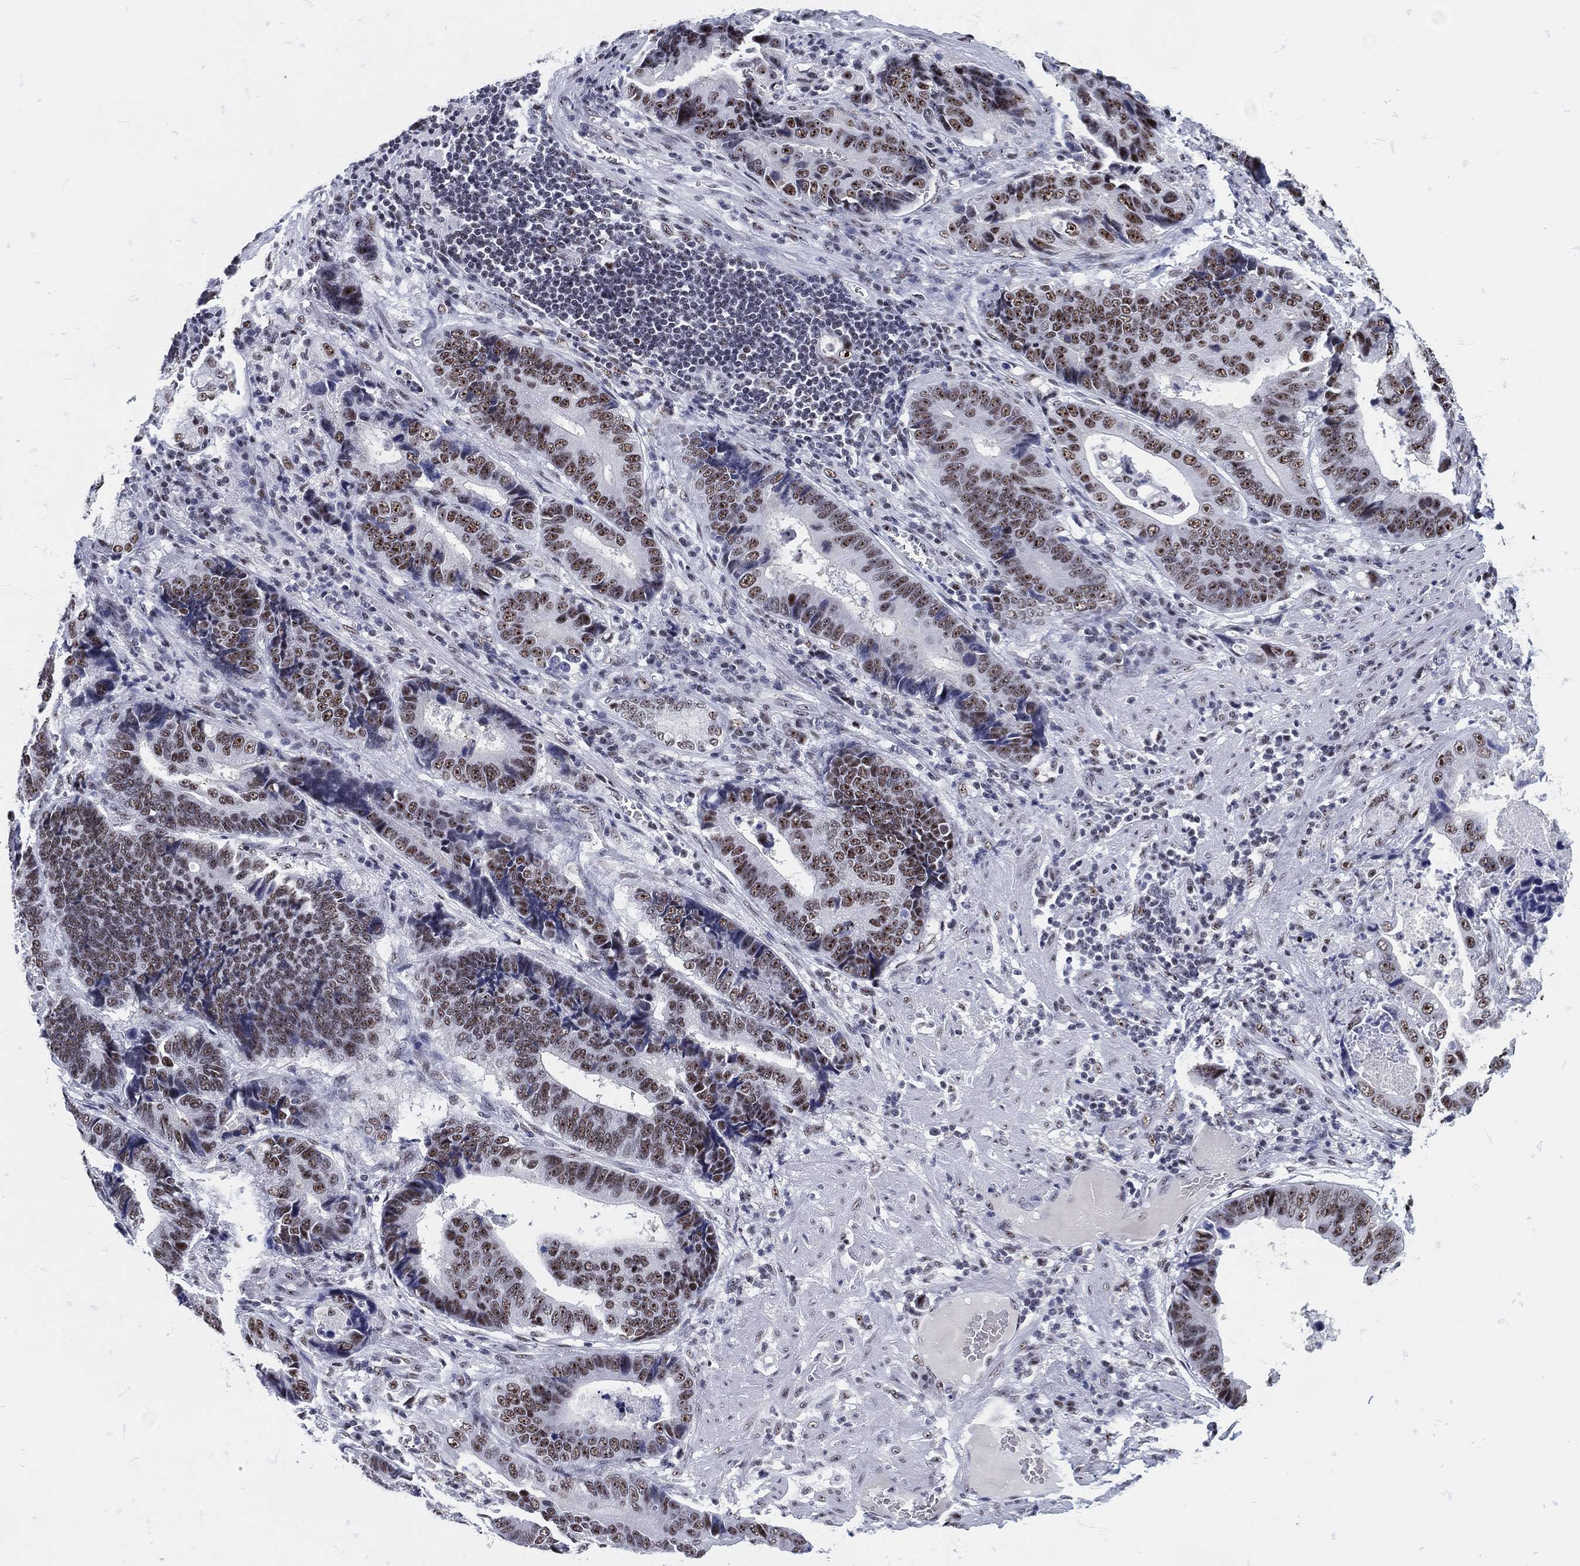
{"staining": {"intensity": "moderate", "quantity": "25%-75%", "location": "nuclear"}, "tissue": "stomach cancer", "cell_type": "Tumor cells", "image_type": "cancer", "snomed": [{"axis": "morphology", "description": "Adenocarcinoma, NOS"}, {"axis": "topography", "description": "Stomach"}], "caption": "Adenocarcinoma (stomach) stained with a brown dye displays moderate nuclear positive staining in approximately 25%-75% of tumor cells.", "gene": "MAPK8IP1", "patient": {"sex": "male", "age": 84}}